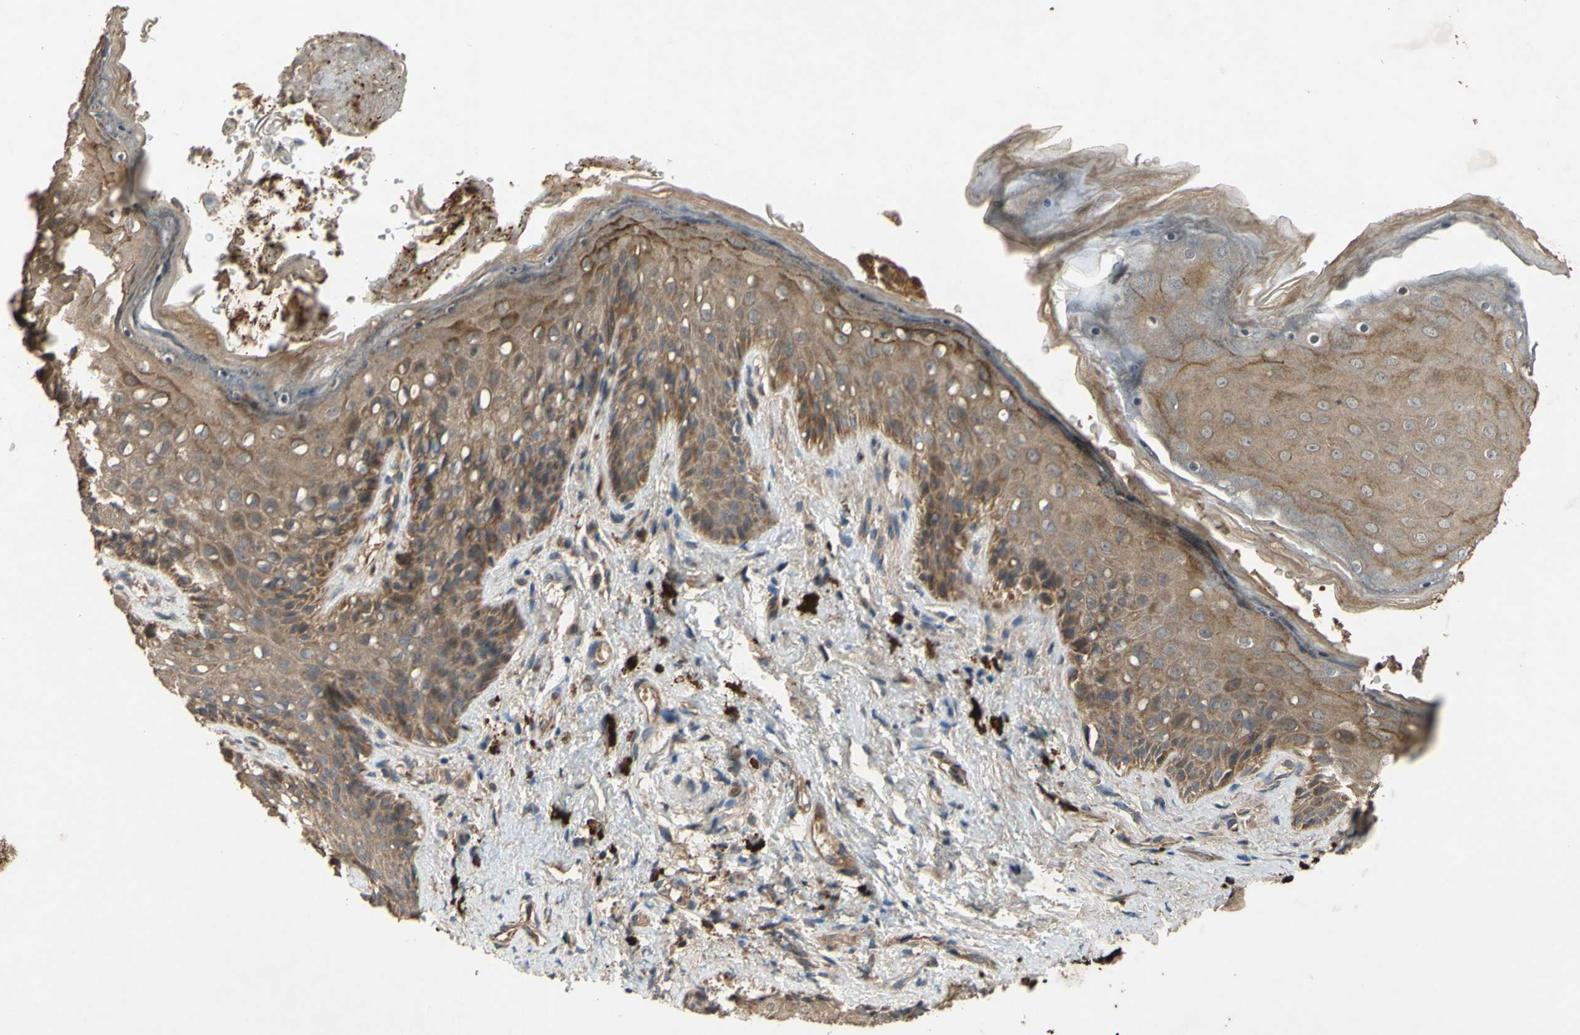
{"staining": {"intensity": "moderate", "quantity": "25%-75%", "location": "cytoplasmic/membranous"}, "tissue": "skin", "cell_type": "Epidermal cells", "image_type": "normal", "snomed": [{"axis": "morphology", "description": "Normal tissue, NOS"}, {"axis": "topography", "description": "Anal"}], "caption": "Immunohistochemistry (IHC) histopathology image of benign skin: human skin stained using immunohistochemistry shows medium levels of moderate protein expression localized specifically in the cytoplasmic/membranous of epidermal cells, appearing as a cytoplasmic/membranous brown color.", "gene": "PARD6A", "patient": {"sex": "female", "age": 46}}